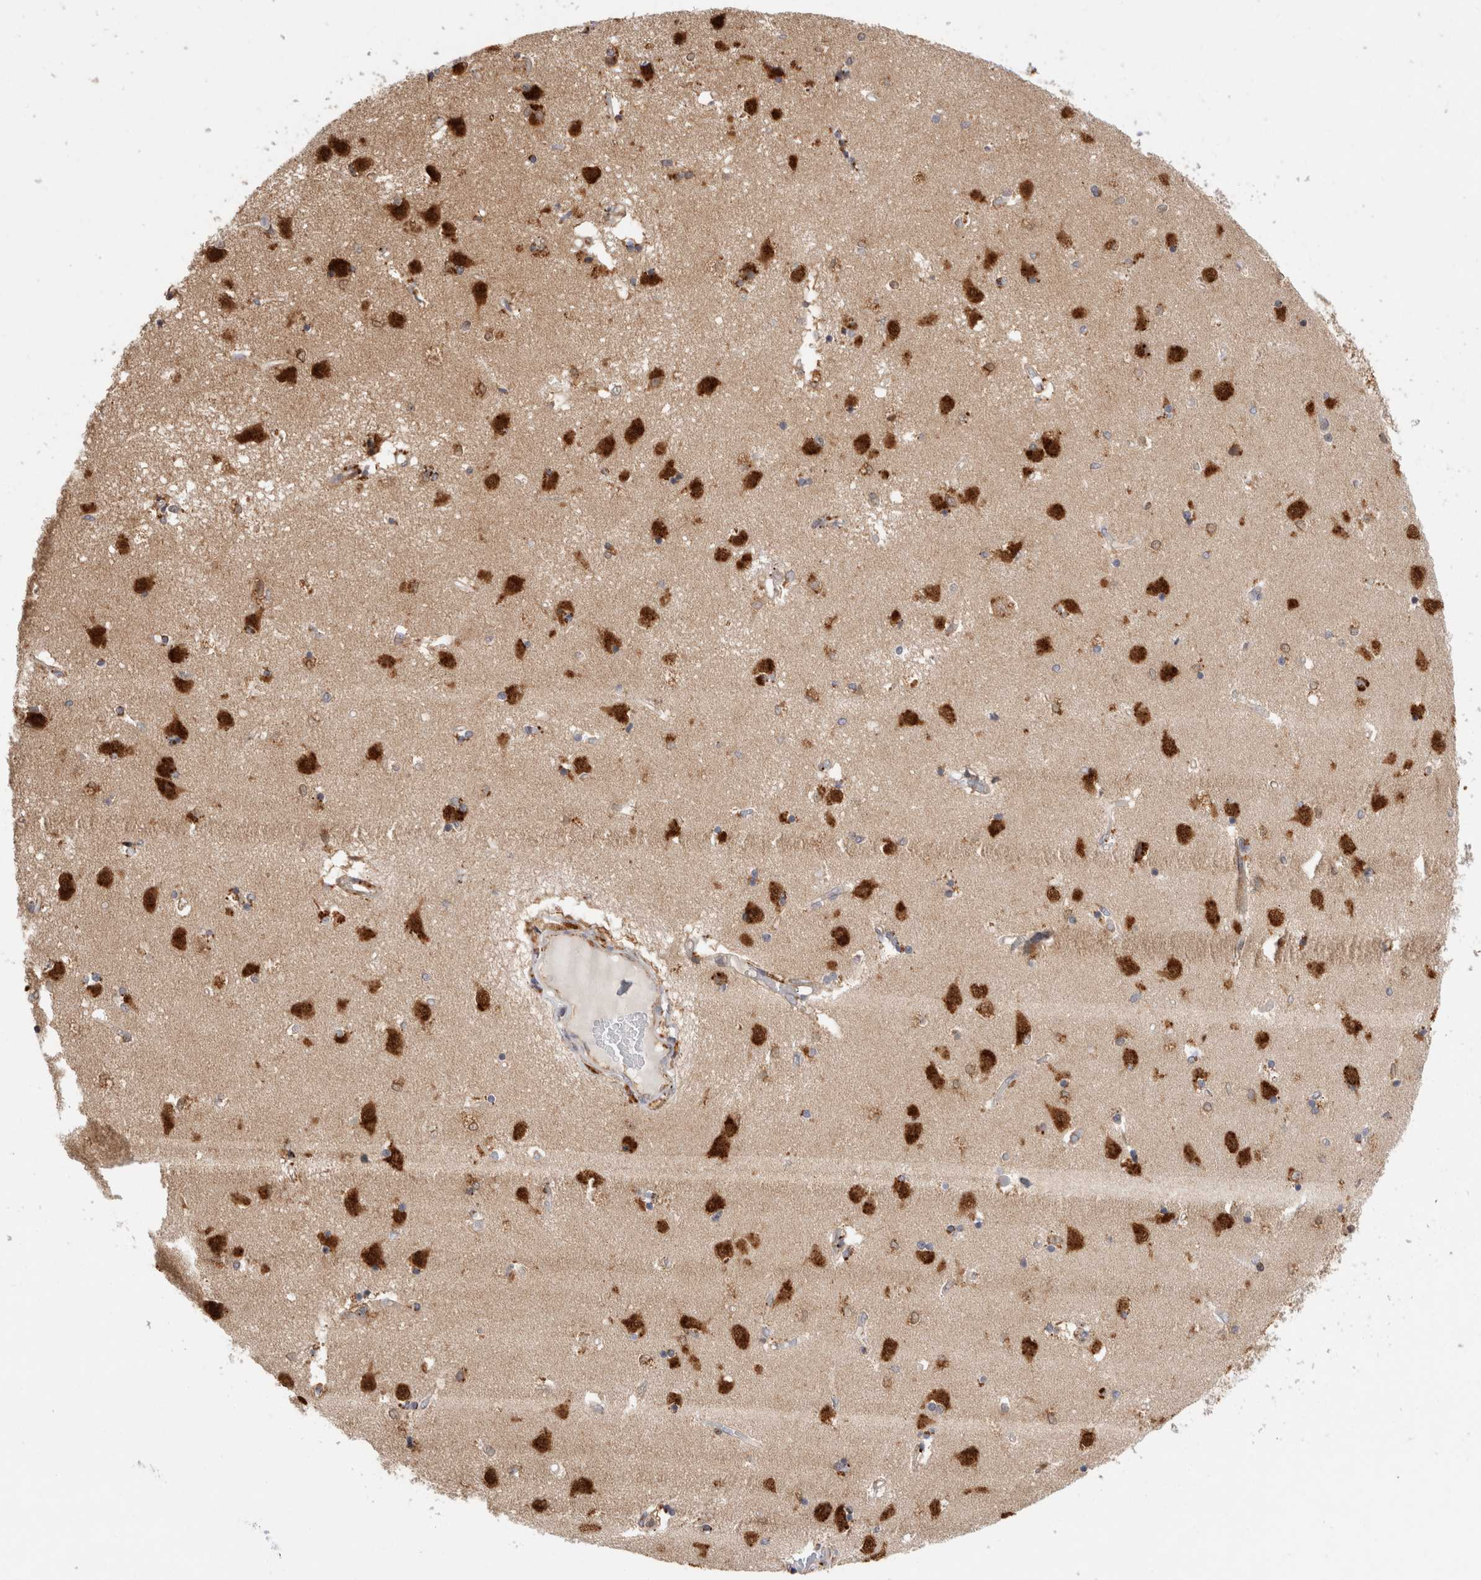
{"staining": {"intensity": "moderate", "quantity": "<25%", "location": "cytoplasmic/membranous"}, "tissue": "caudate", "cell_type": "Glial cells", "image_type": "normal", "snomed": [{"axis": "morphology", "description": "Normal tissue, NOS"}, {"axis": "topography", "description": "Lateral ventricle wall"}], "caption": "Human caudate stained with a protein marker reveals moderate staining in glial cells.", "gene": "ACTL9", "patient": {"sex": "male", "age": 45}}